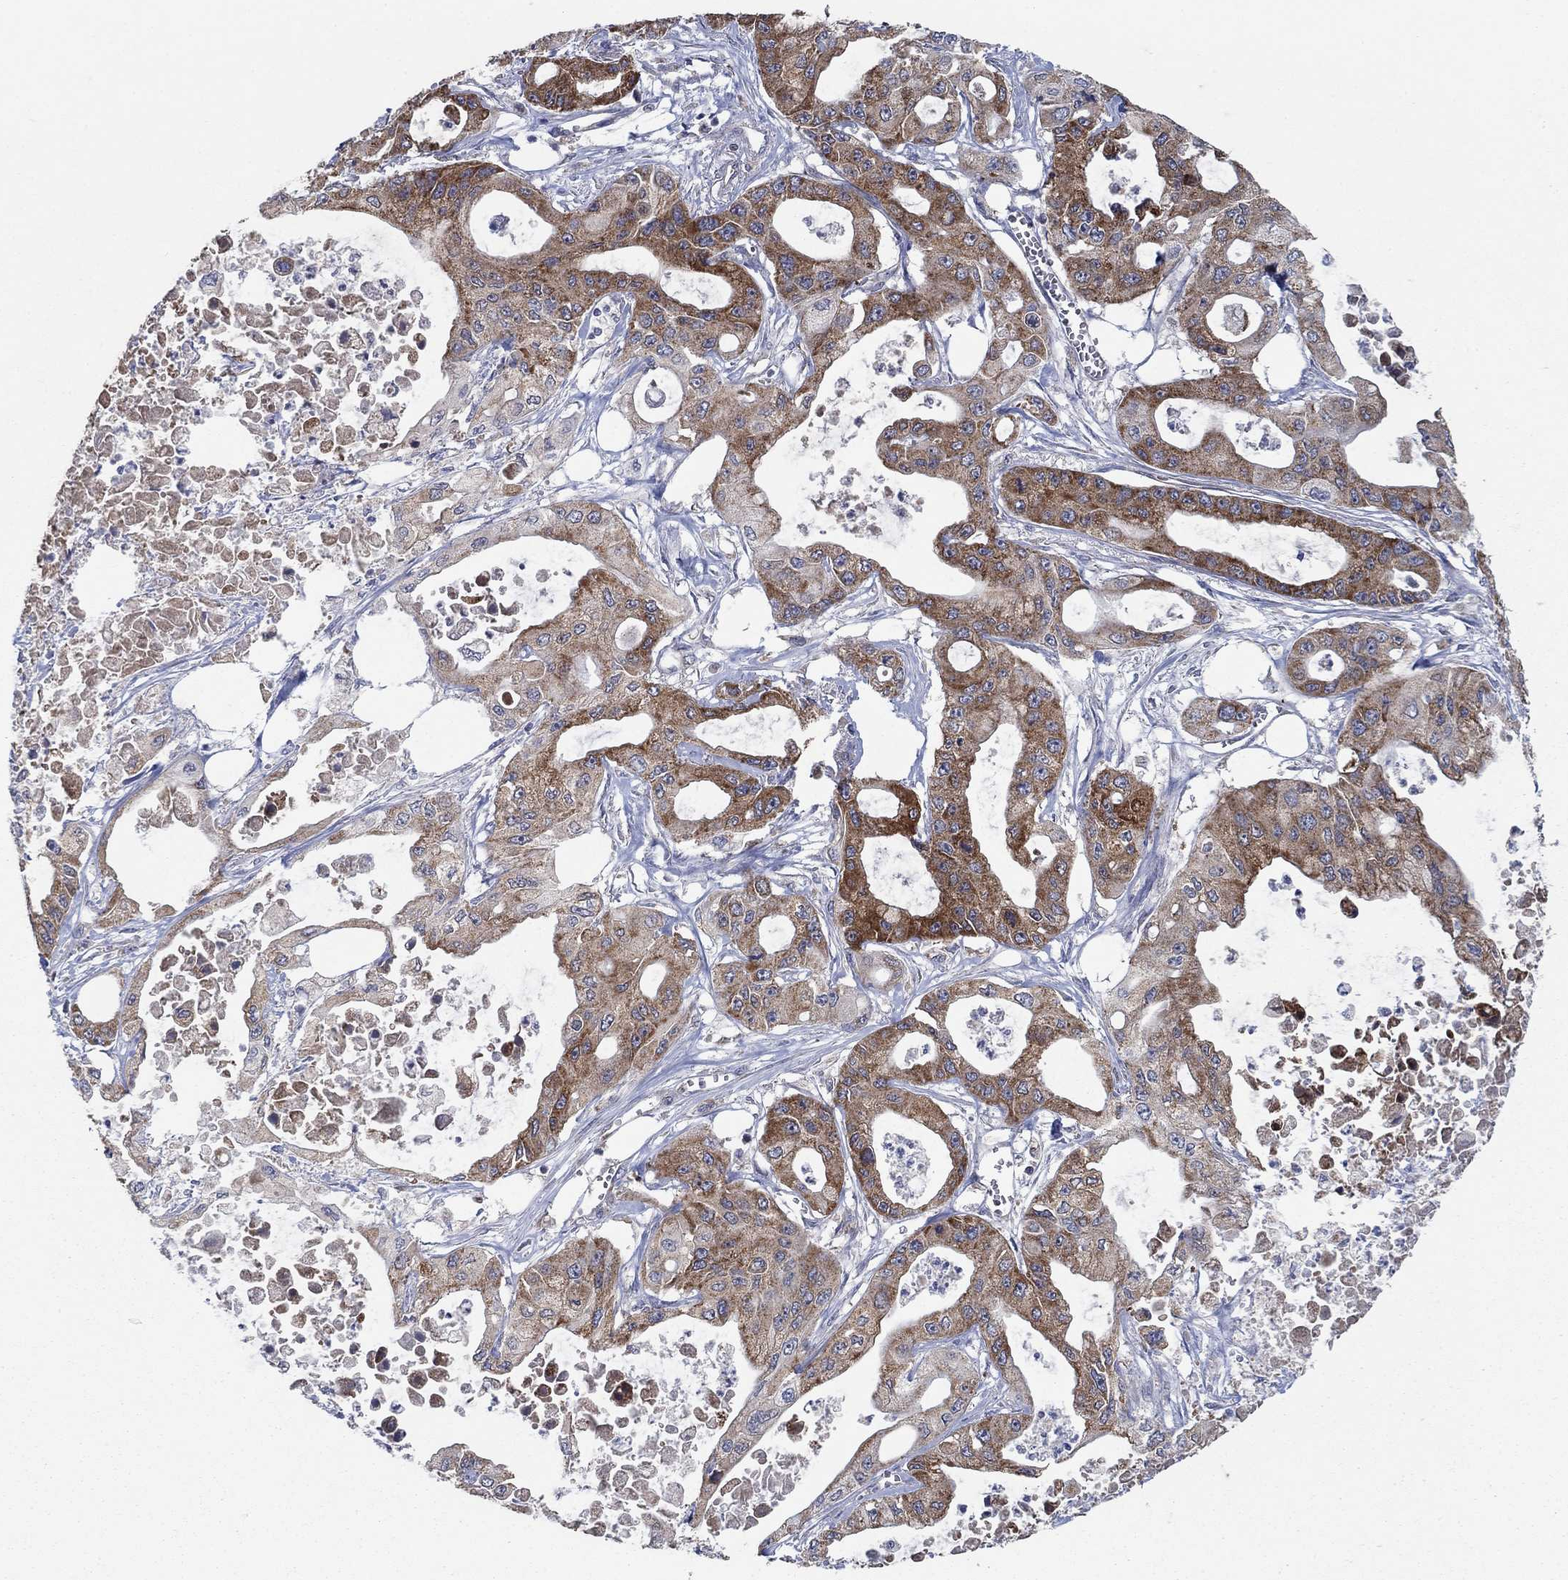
{"staining": {"intensity": "strong", "quantity": "25%-75%", "location": "cytoplasmic/membranous"}, "tissue": "pancreatic cancer", "cell_type": "Tumor cells", "image_type": "cancer", "snomed": [{"axis": "morphology", "description": "Adenocarcinoma, NOS"}, {"axis": "topography", "description": "Pancreas"}], "caption": "Immunohistochemical staining of human pancreatic adenocarcinoma demonstrates high levels of strong cytoplasmic/membranous protein expression in about 25%-75% of tumor cells.", "gene": "HID1", "patient": {"sex": "male", "age": 70}}